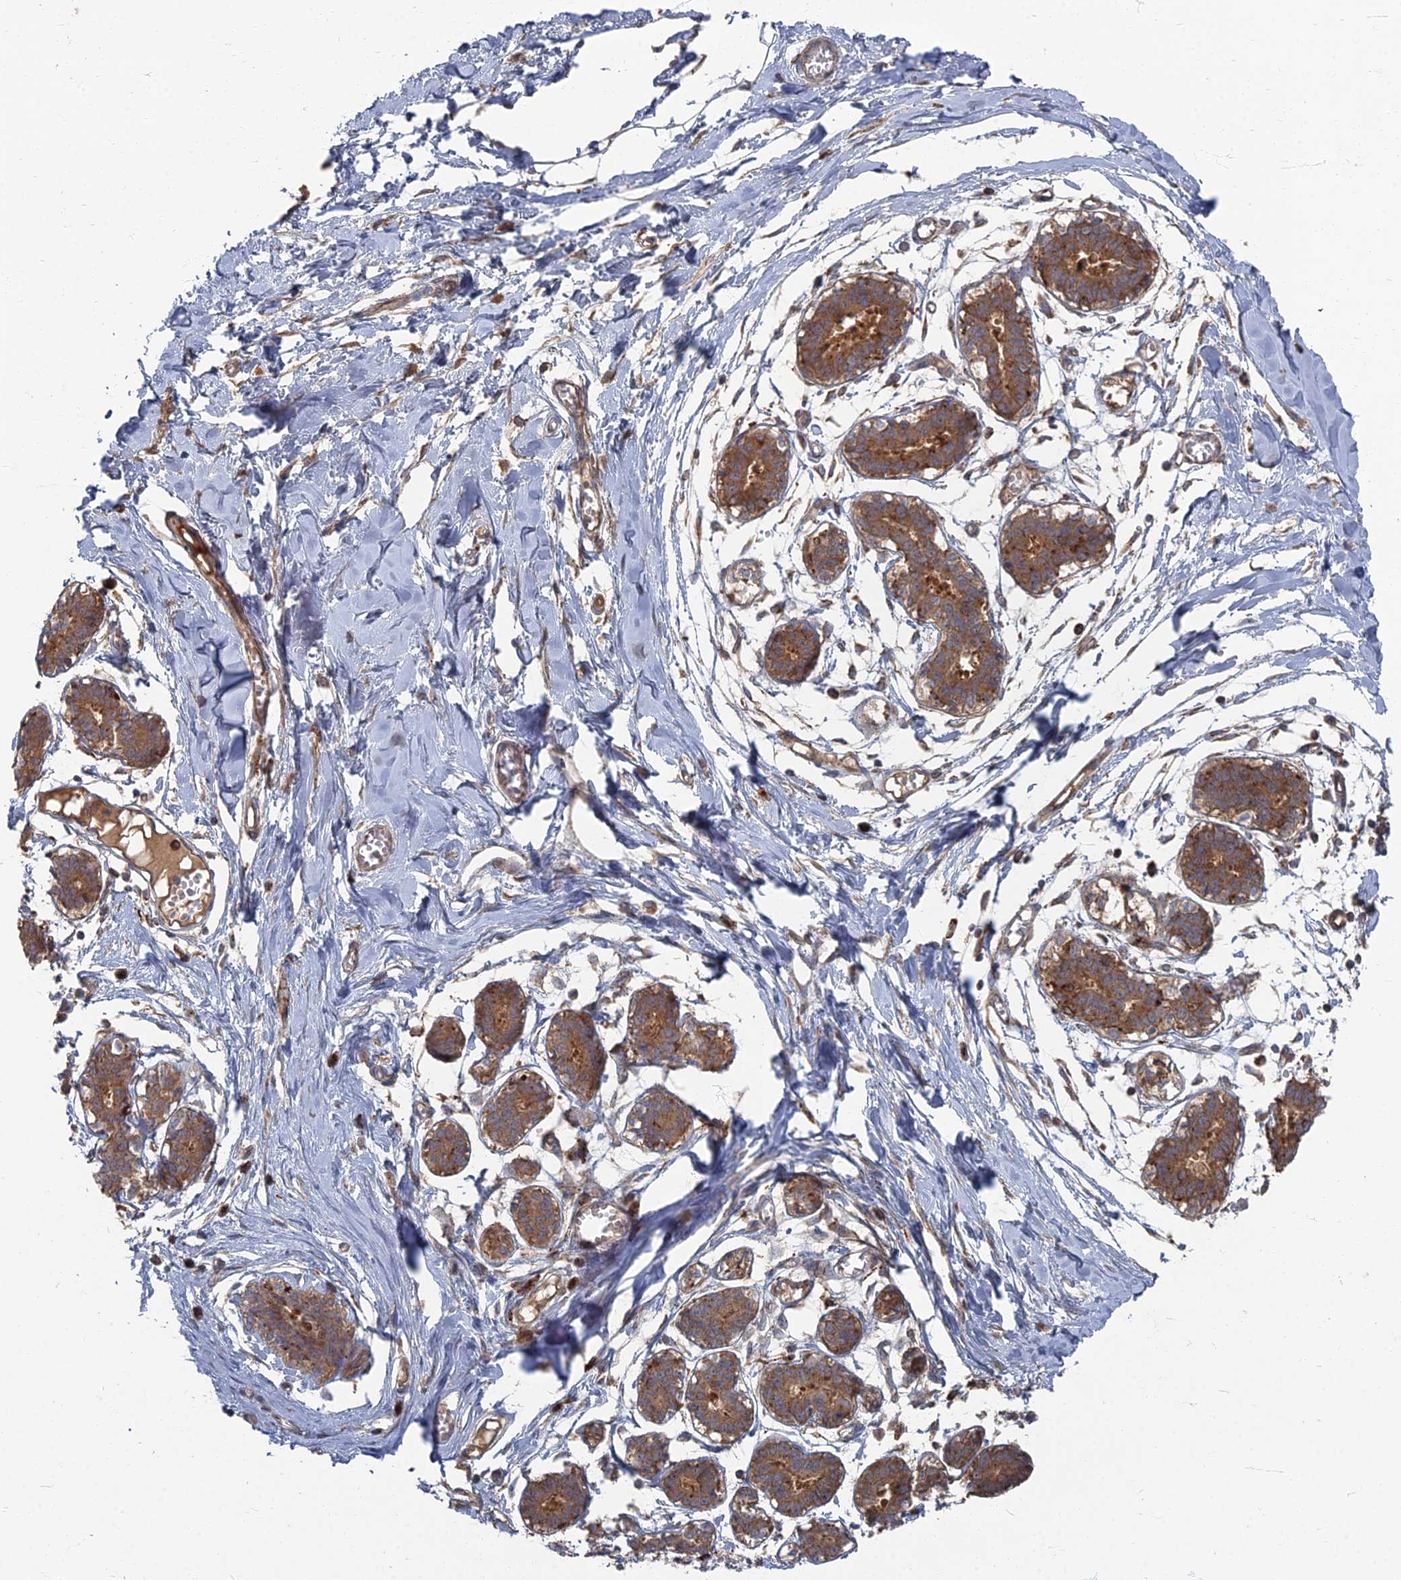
{"staining": {"intensity": "negative", "quantity": "none", "location": "none"}, "tissue": "breast", "cell_type": "Adipocytes", "image_type": "normal", "snomed": [{"axis": "morphology", "description": "Normal tissue, NOS"}, {"axis": "topography", "description": "Breast"}], "caption": "Adipocytes are negative for protein expression in unremarkable human breast. The staining was performed using DAB to visualize the protein expression in brown, while the nuclei were stained in blue with hematoxylin (Magnification: 20x).", "gene": "PPCDC", "patient": {"sex": "female", "age": 27}}